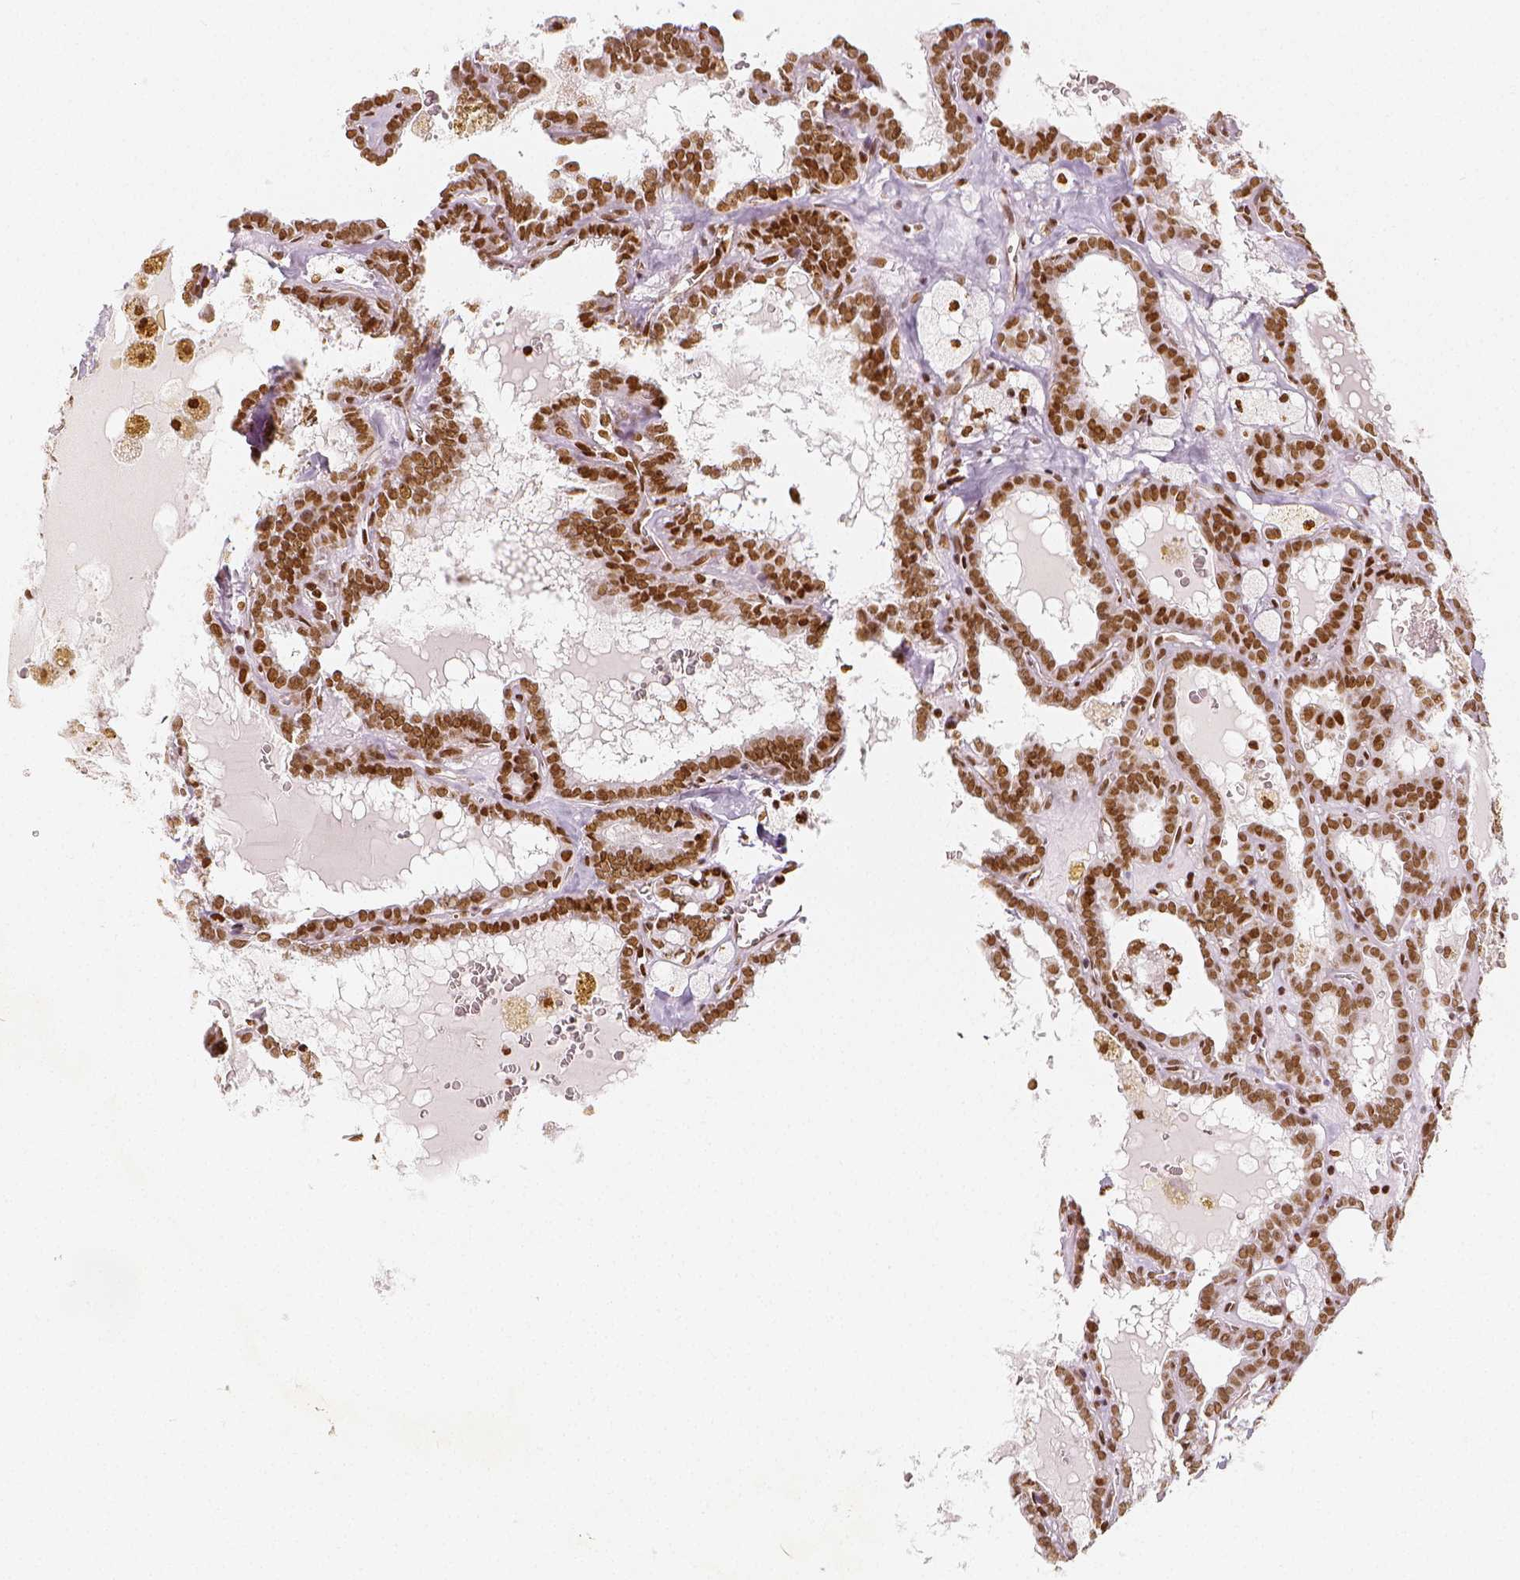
{"staining": {"intensity": "moderate", "quantity": ">75%", "location": "nuclear"}, "tissue": "thyroid cancer", "cell_type": "Tumor cells", "image_type": "cancer", "snomed": [{"axis": "morphology", "description": "Papillary adenocarcinoma, NOS"}, {"axis": "topography", "description": "Thyroid gland"}], "caption": "A medium amount of moderate nuclear expression is identified in about >75% of tumor cells in papillary adenocarcinoma (thyroid) tissue. (Brightfield microscopy of DAB IHC at high magnification).", "gene": "KDM5B", "patient": {"sex": "female", "age": 39}}